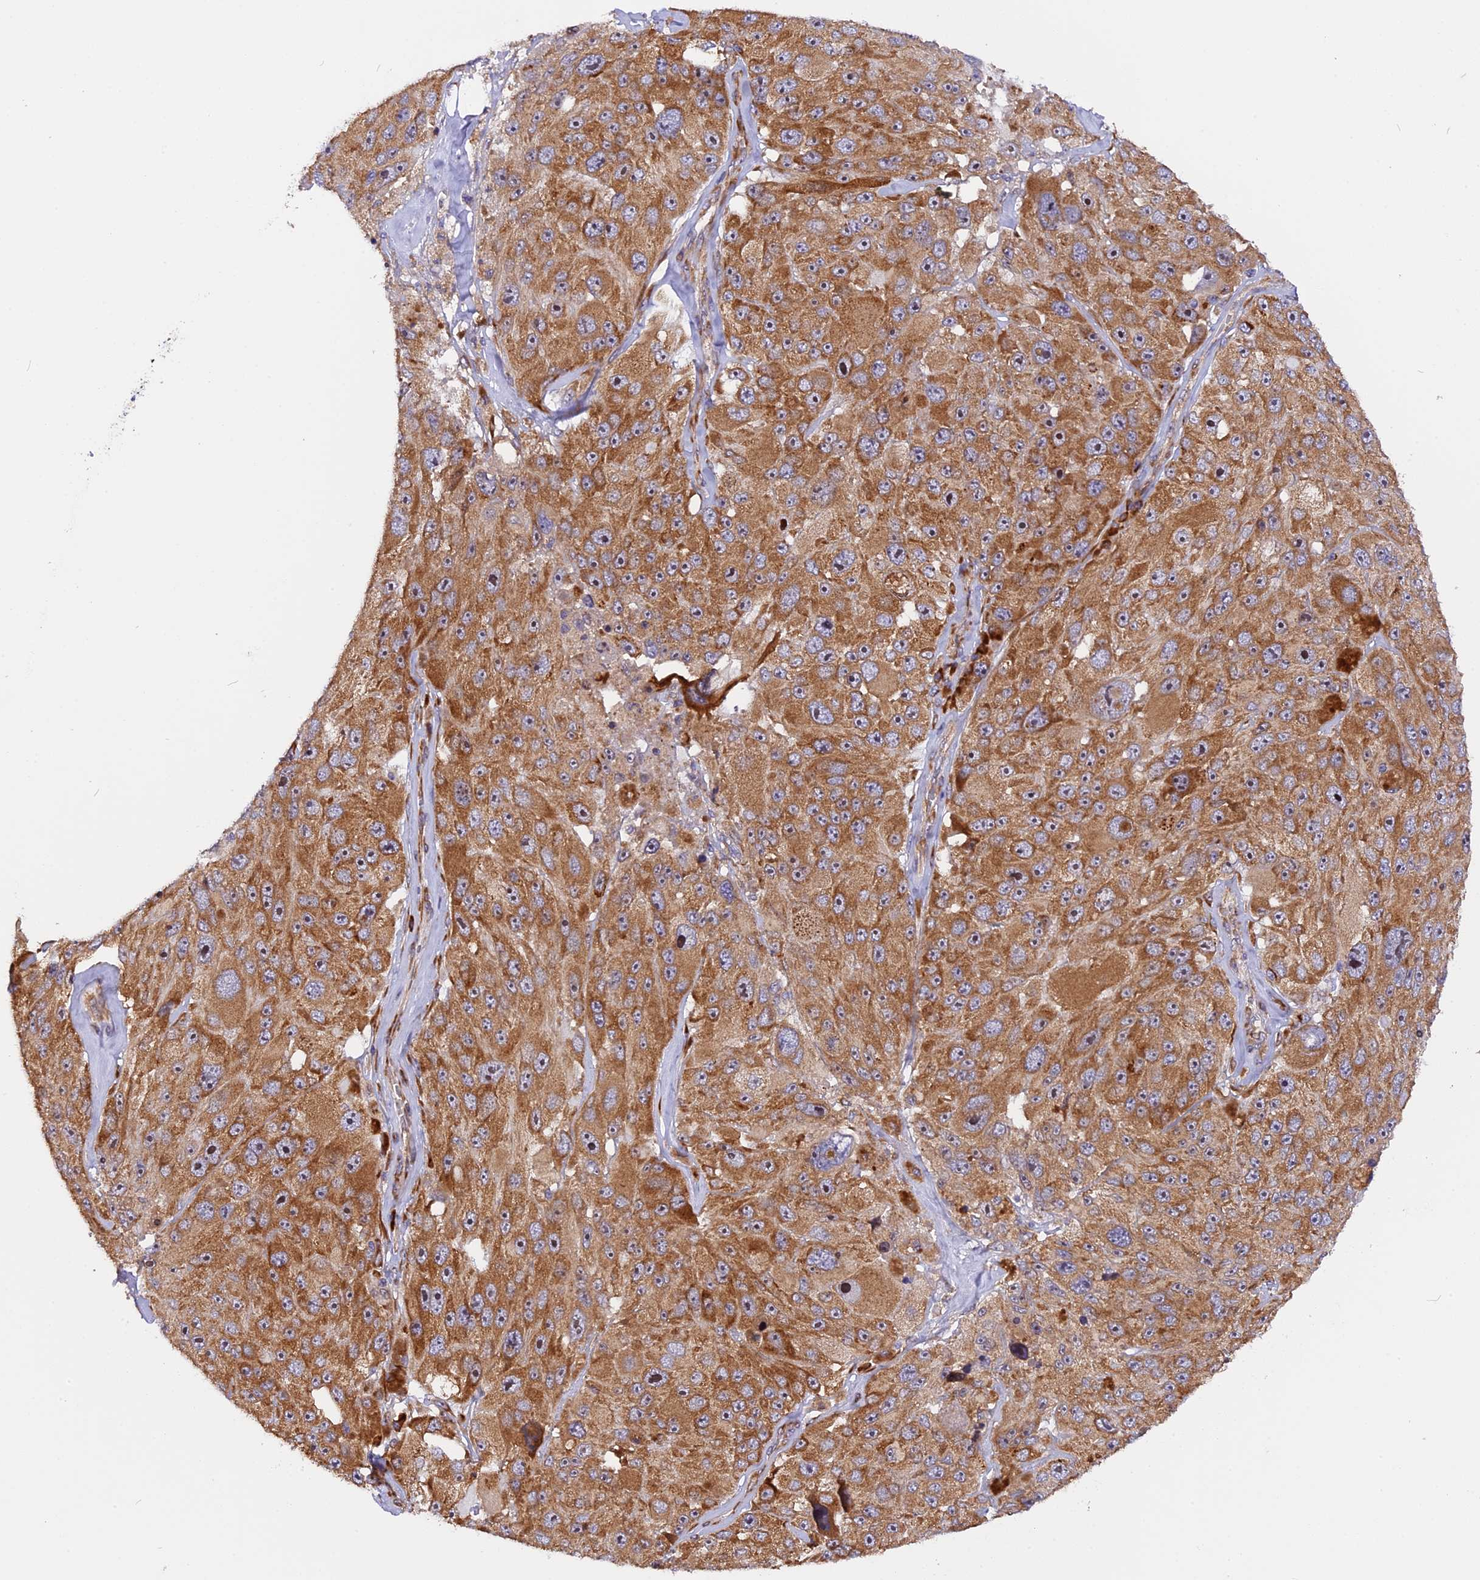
{"staining": {"intensity": "moderate", "quantity": ">75%", "location": "cytoplasmic/membranous"}, "tissue": "melanoma", "cell_type": "Tumor cells", "image_type": "cancer", "snomed": [{"axis": "morphology", "description": "Malignant melanoma, Metastatic site"}, {"axis": "topography", "description": "Lymph node"}], "caption": "There is medium levels of moderate cytoplasmic/membranous positivity in tumor cells of malignant melanoma (metastatic site), as demonstrated by immunohistochemical staining (brown color).", "gene": "GNPTAB", "patient": {"sex": "male", "age": 62}}